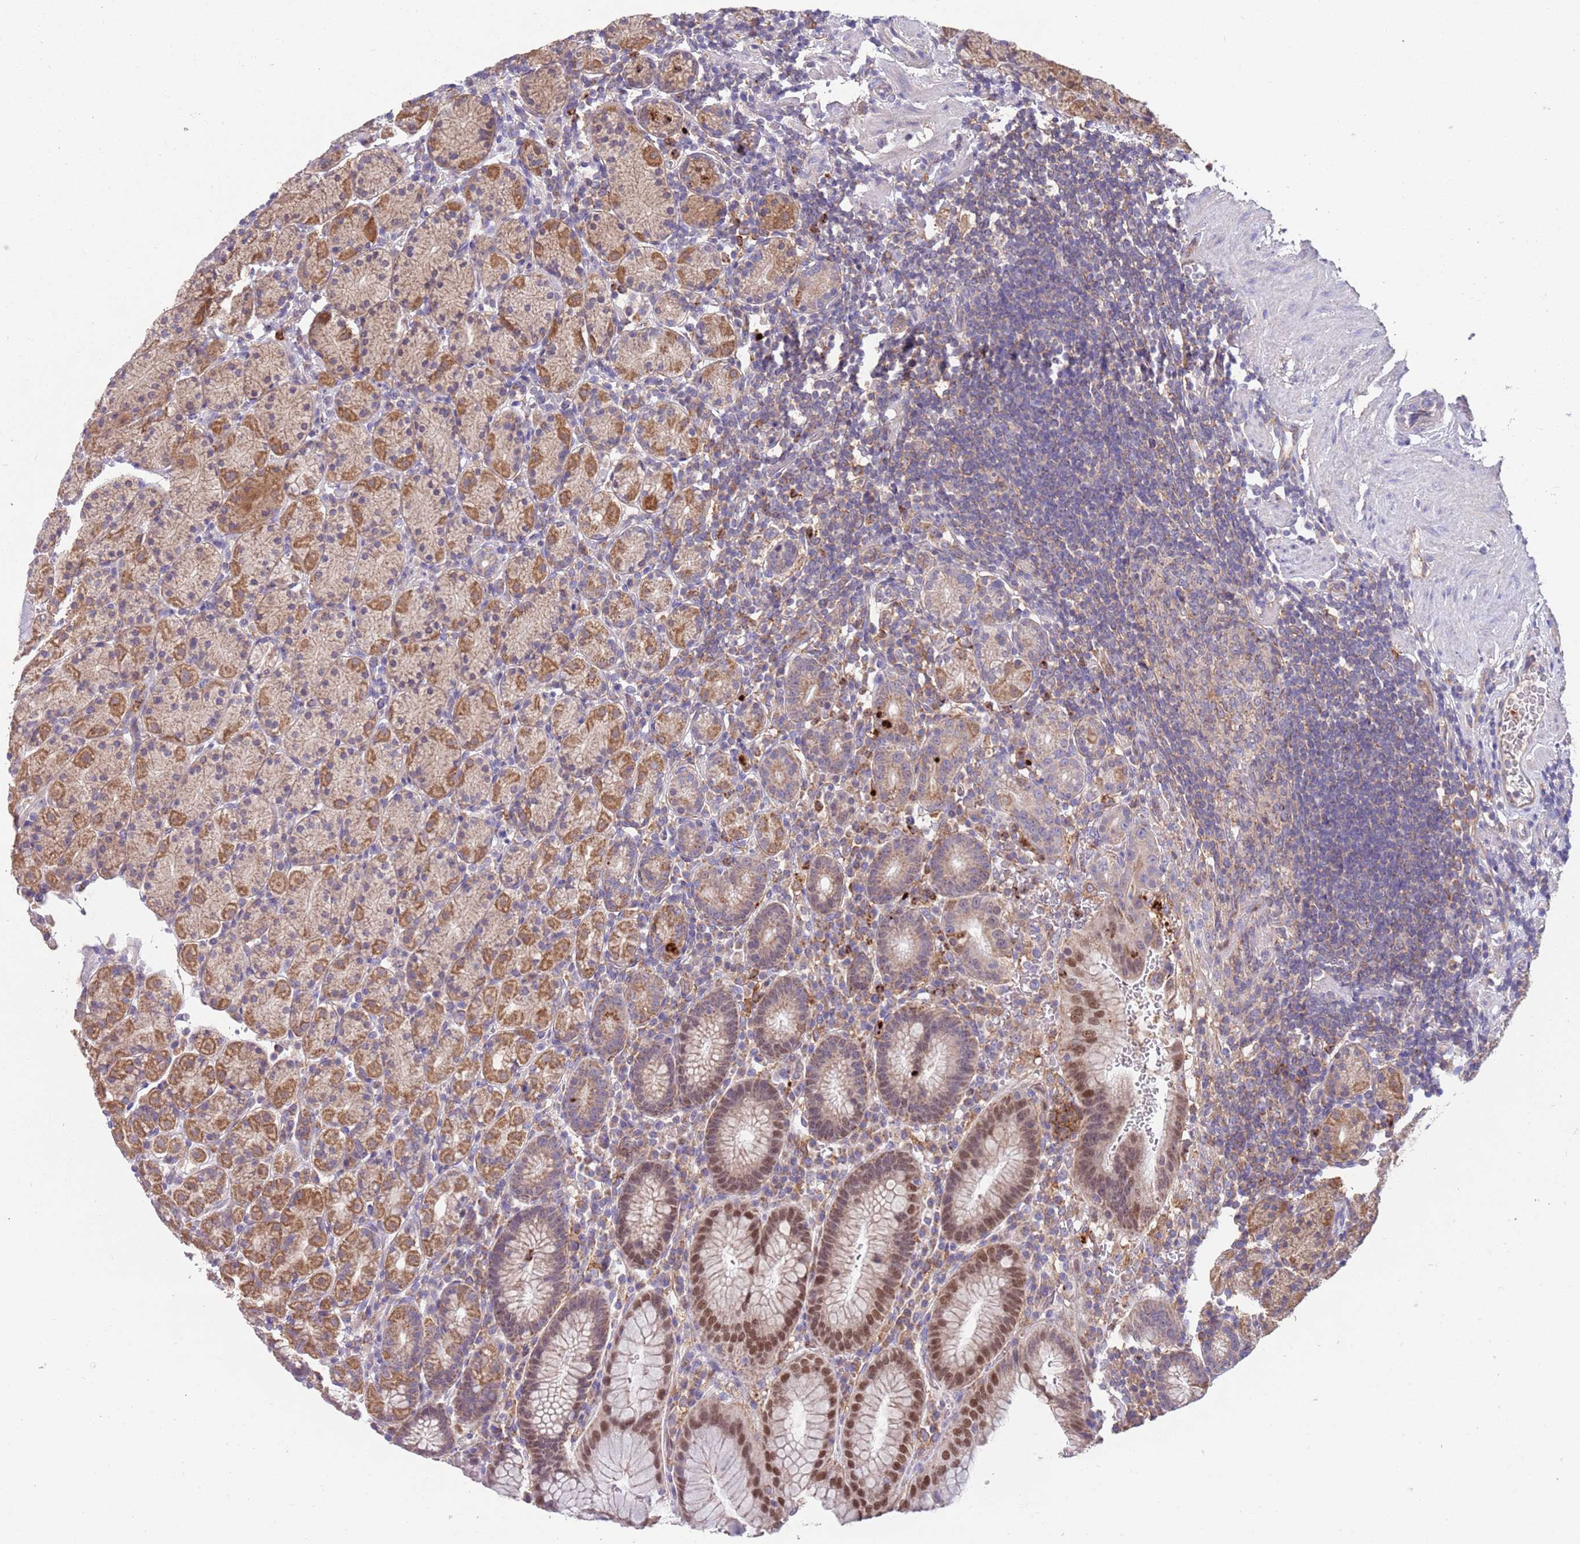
{"staining": {"intensity": "moderate", "quantity": ">75%", "location": "cytoplasmic/membranous,nuclear"}, "tissue": "stomach", "cell_type": "Glandular cells", "image_type": "normal", "snomed": [{"axis": "morphology", "description": "Normal tissue, NOS"}, {"axis": "topography", "description": "Stomach, upper"}, {"axis": "topography", "description": "Stomach"}], "caption": "Human stomach stained with a brown dye demonstrates moderate cytoplasmic/membranous,nuclear positive expression in approximately >75% of glandular cells.", "gene": "DDT", "patient": {"sex": "male", "age": 62}}